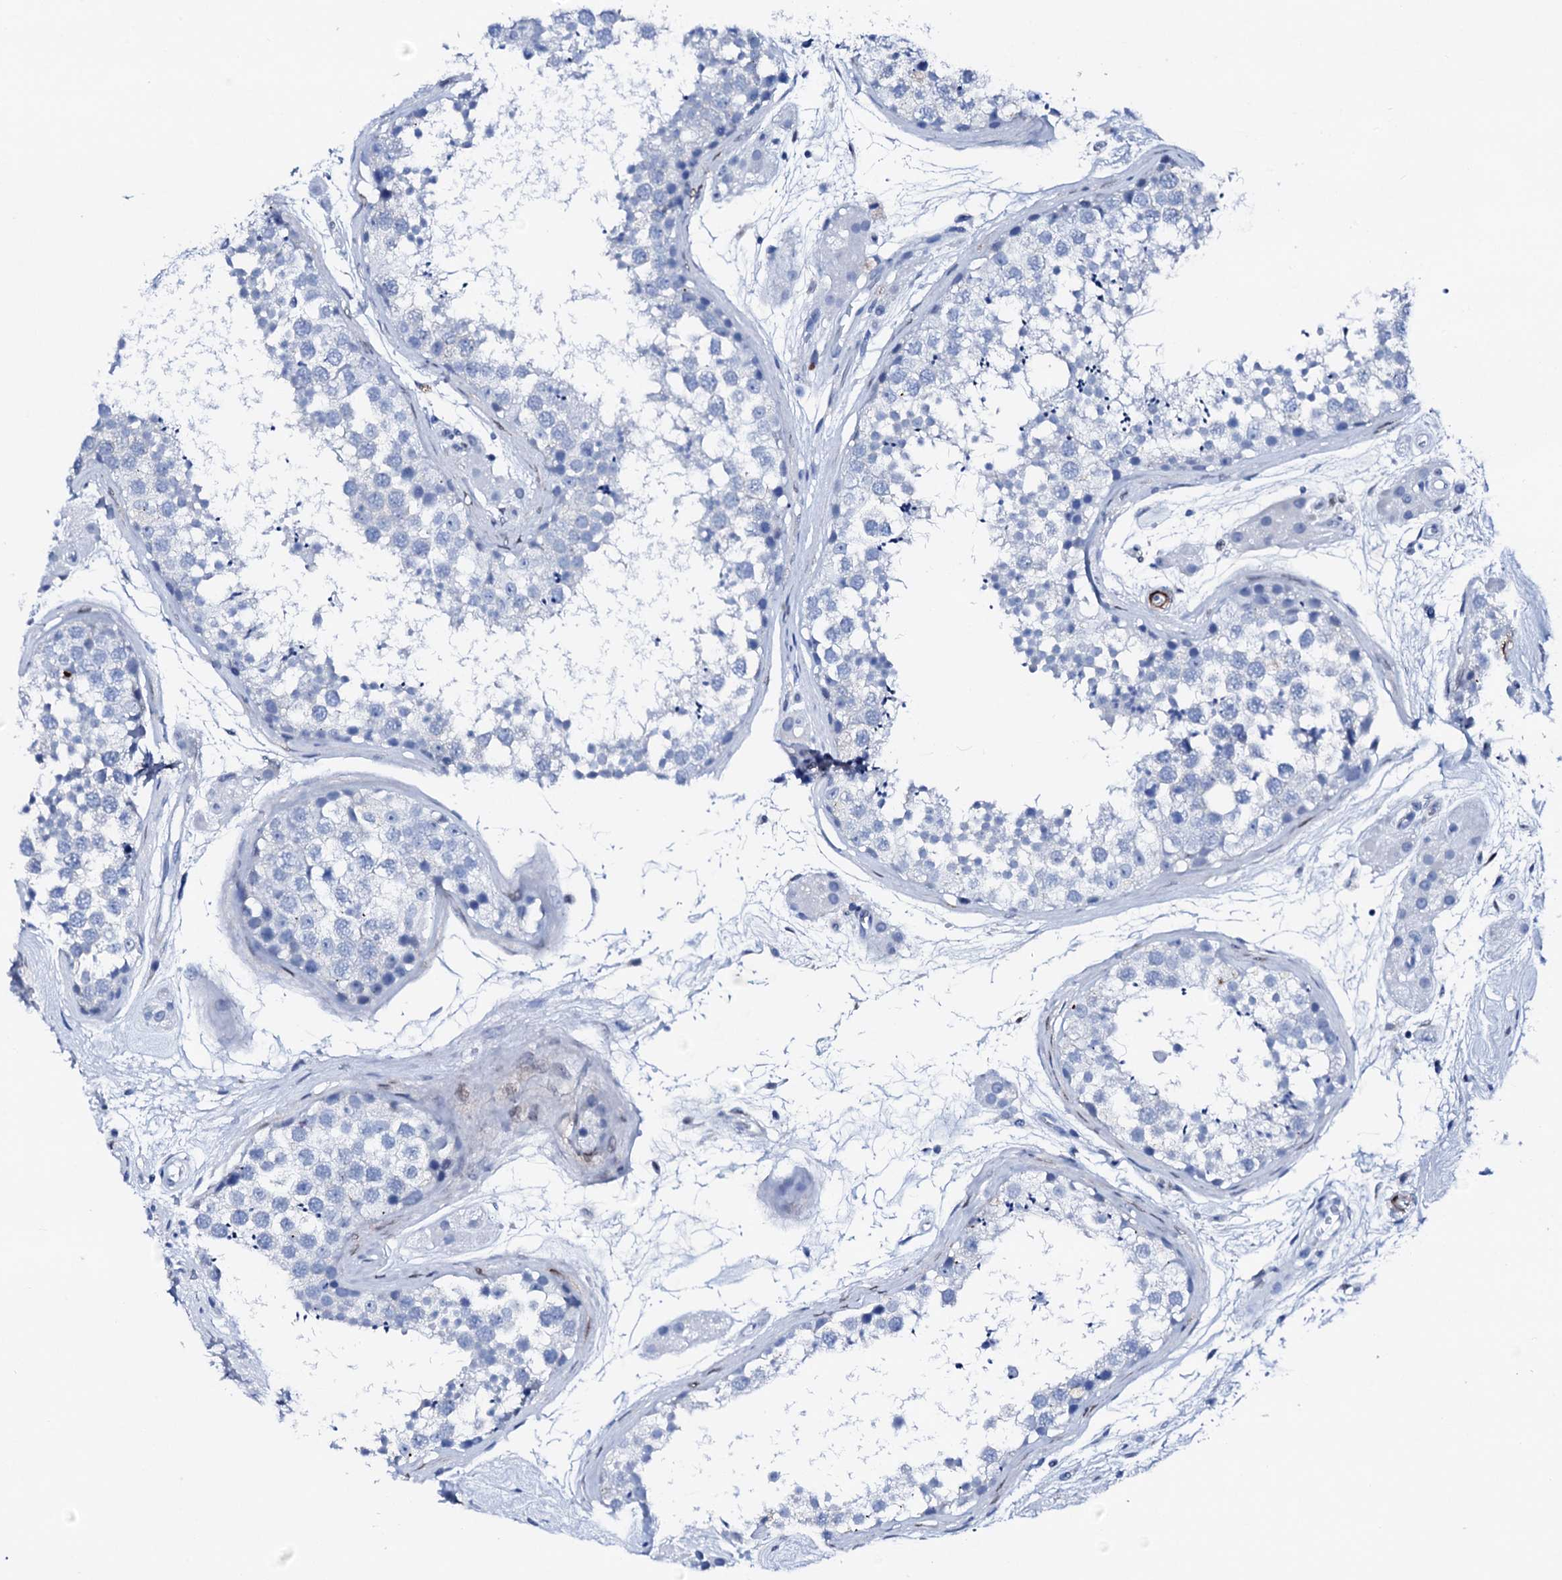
{"staining": {"intensity": "negative", "quantity": "none", "location": "none"}, "tissue": "testis", "cell_type": "Cells in seminiferous ducts", "image_type": "normal", "snomed": [{"axis": "morphology", "description": "Normal tissue, NOS"}, {"axis": "topography", "description": "Testis"}], "caption": "Human testis stained for a protein using IHC exhibits no staining in cells in seminiferous ducts.", "gene": "NRIP2", "patient": {"sex": "male", "age": 56}}